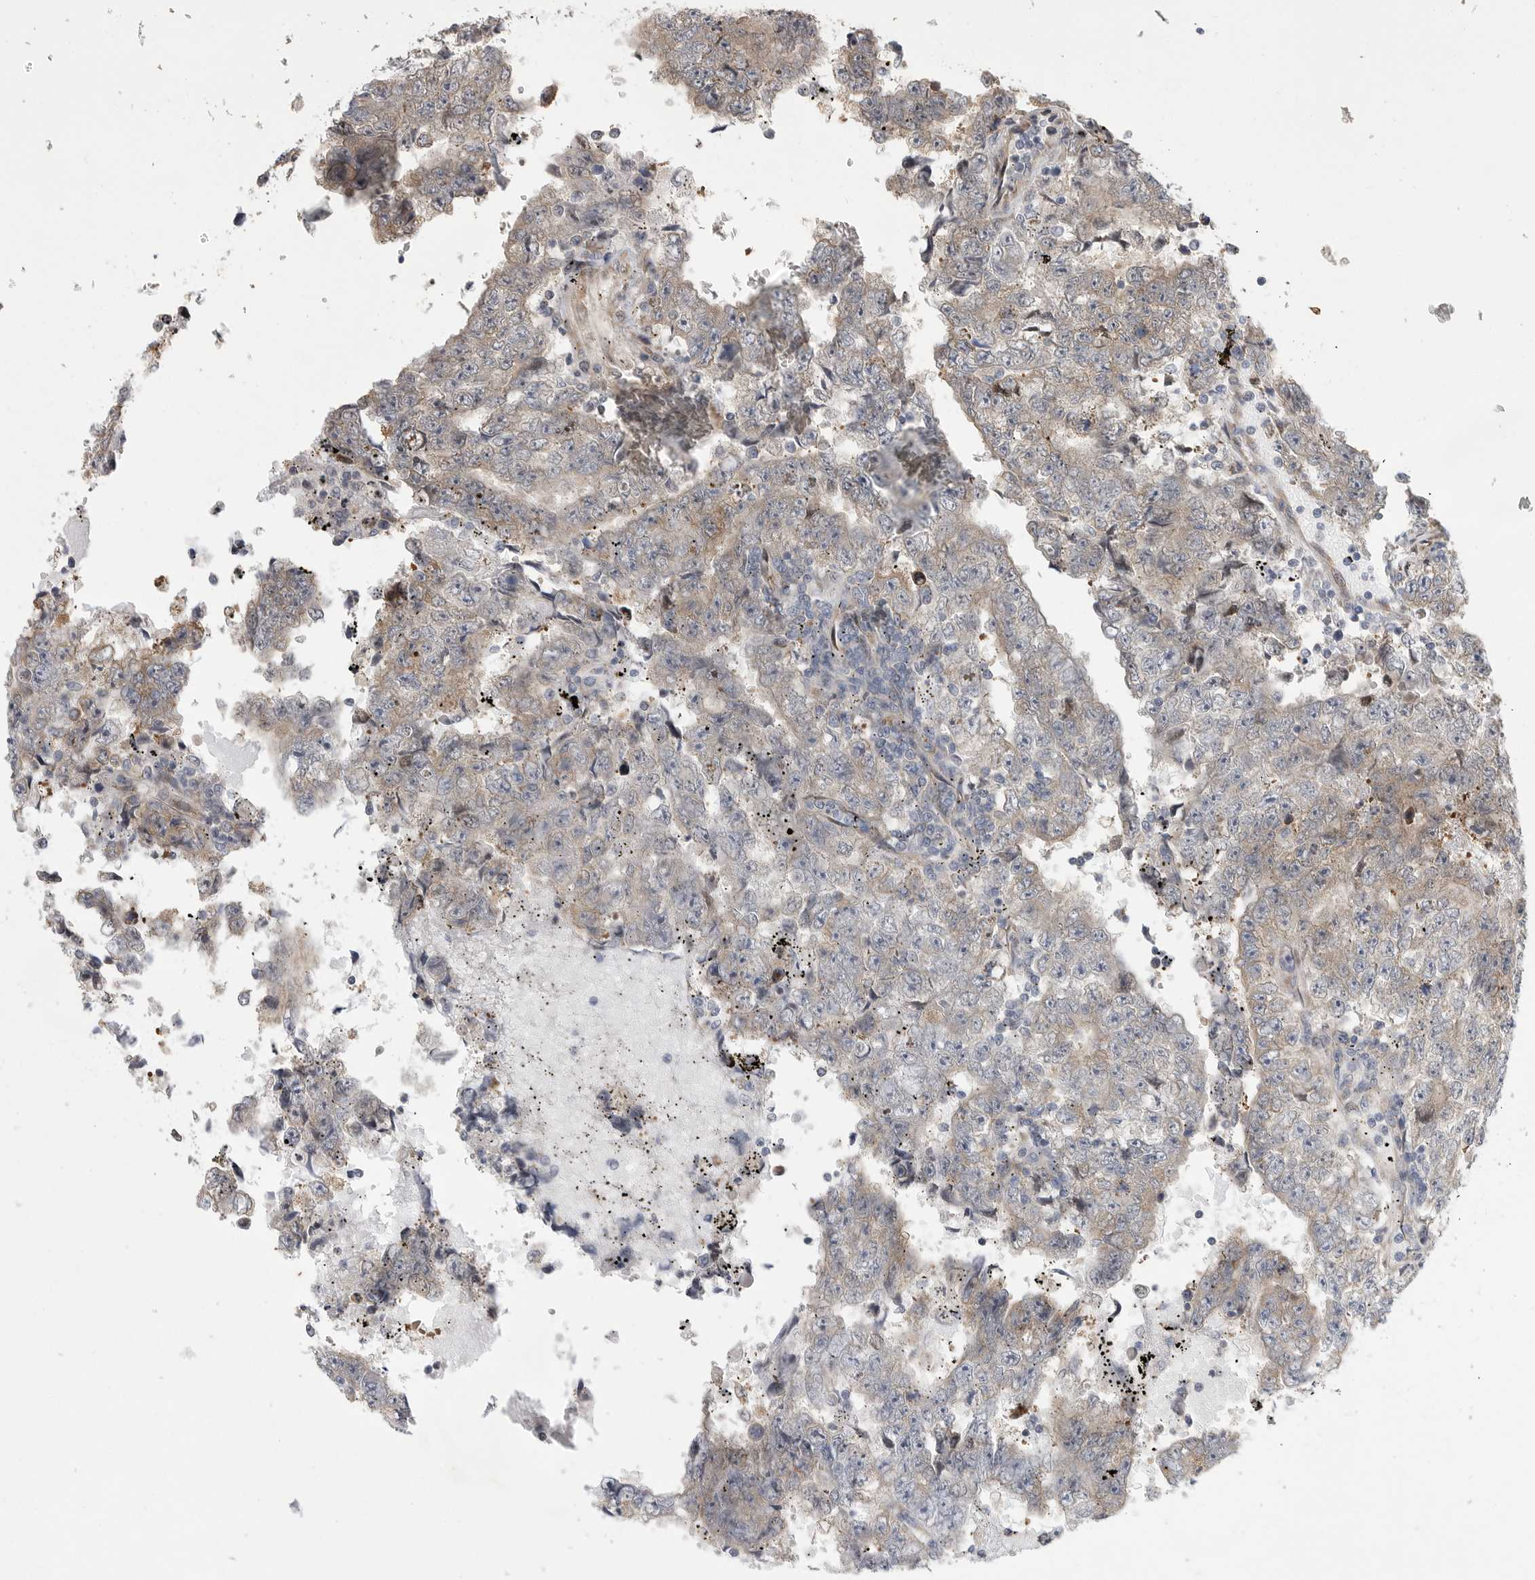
{"staining": {"intensity": "weak", "quantity": "25%-75%", "location": "cytoplasmic/membranous"}, "tissue": "testis cancer", "cell_type": "Tumor cells", "image_type": "cancer", "snomed": [{"axis": "morphology", "description": "Carcinoma, Embryonal, NOS"}, {"axis": "topography", "description": "Testis"}], "caption": "Weak cytoplasmic/membranous expression for a protein is appreciated in about 25%-75% of tumor cells of testis embryonal carcinoma using IHC.", "gene": "FBXO43", "patient": {"sex": "male", "age": 25}}